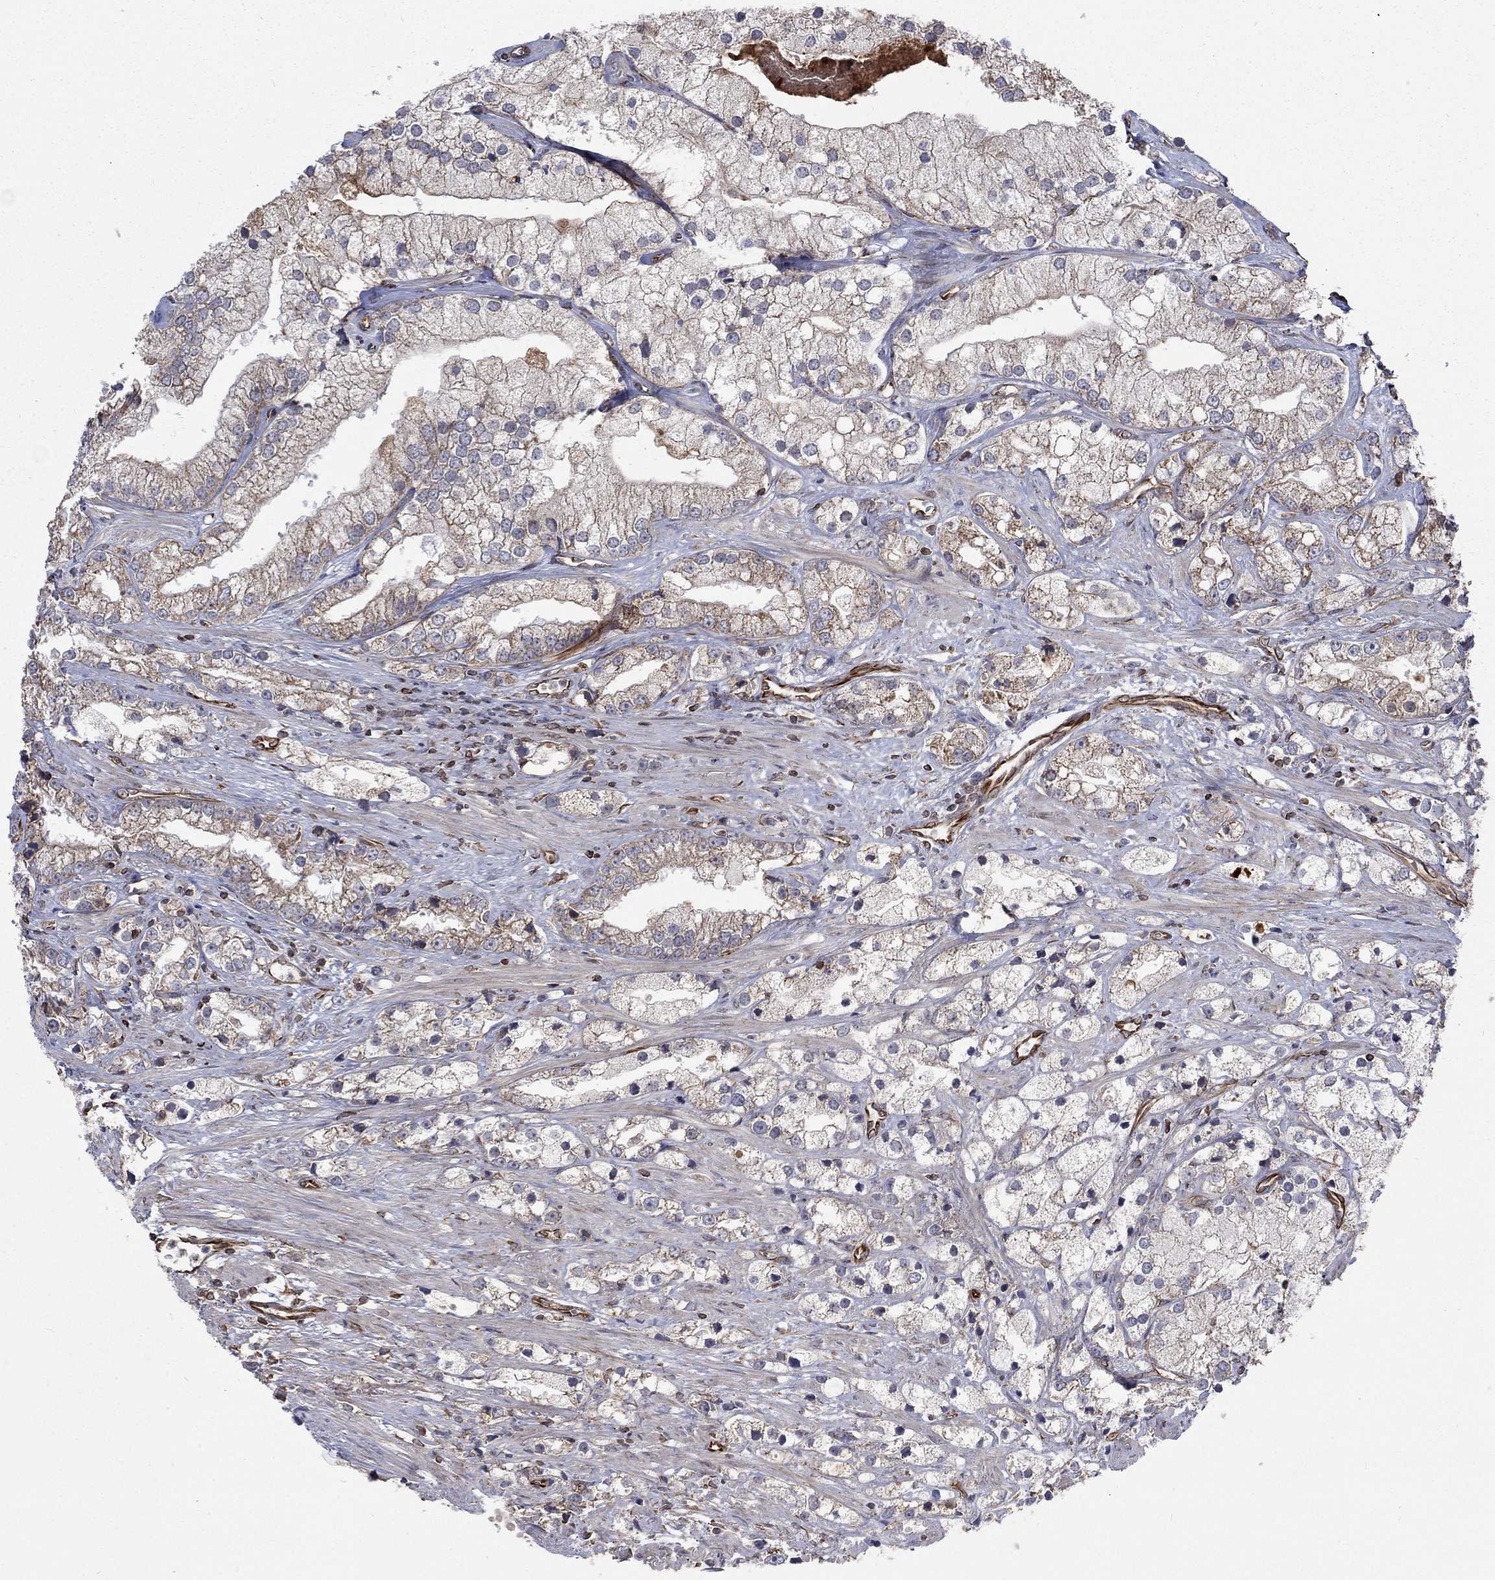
{"staining": {"intensity": "weak", "quantity": "25%-75%", "location": "cytoplasmic/membranous"}, "tissue": "prostate cancer", "cell_type": "Tumor cells", "image_type": "cancer", "snomed": [{"axis": "morphology", "description": "Adenocarcinoma, NOS"}, {"axis": "topography", "description": "Prostate and seminal vesicle, NOS"}, {"axis": "topography", "description": "Prostate"}], "caption": "A brown stain highlights weak cytoplasmic/membranous expression of a protein in prostate cancer (adenocarcinoma) tumor cells. (Stains: DAB (3,3'-diaminobenzidine) in brown, nuclei in blue, Microscopy: brightfield microscopy at high magnification).", "gene": "NDUFC1", "patient": {"sex": "male", "age": 79}}